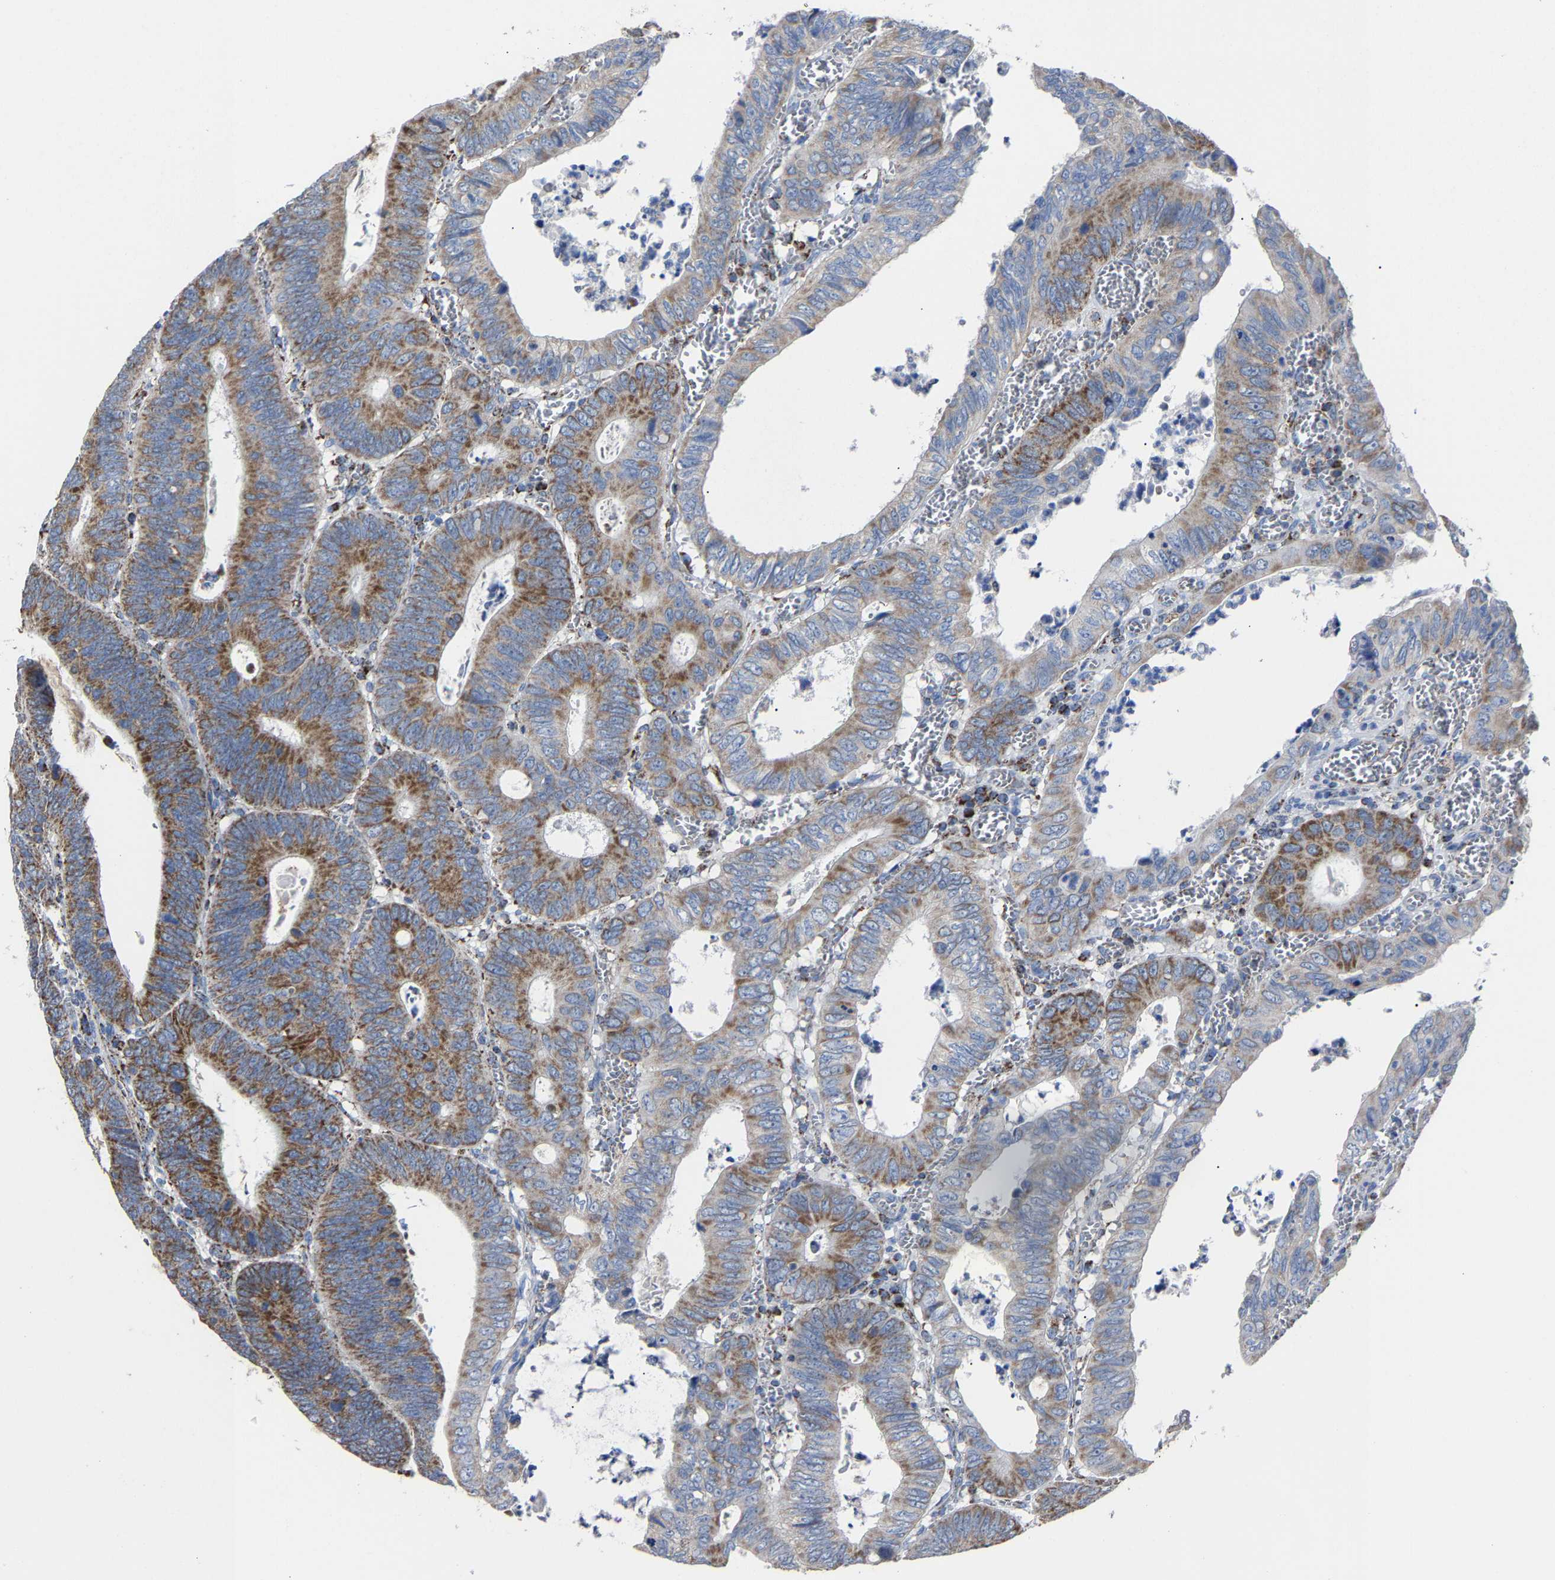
{"staining": {"intensity": "strong", "quantity": "25%-75%", "location": "cytoplasmic/membranous"}, "tissue": "colorectal cancer", "cell_type": "Tumor cells", "image_type": "cancer", "snomed": [{"axis": "morphology", "description": "Inflammation, NOS"}, {"axis": "morphology", "description": "Adenocarcinoma, NOS"}, {"axis": "topography", "description": "Colon"}], "caption": "Human colorectal cancer stained with a protein marker reveals strong staining in tumor cells.", "gene": "NDUFV3", "patient": {"sex": "male", "age": 72}}